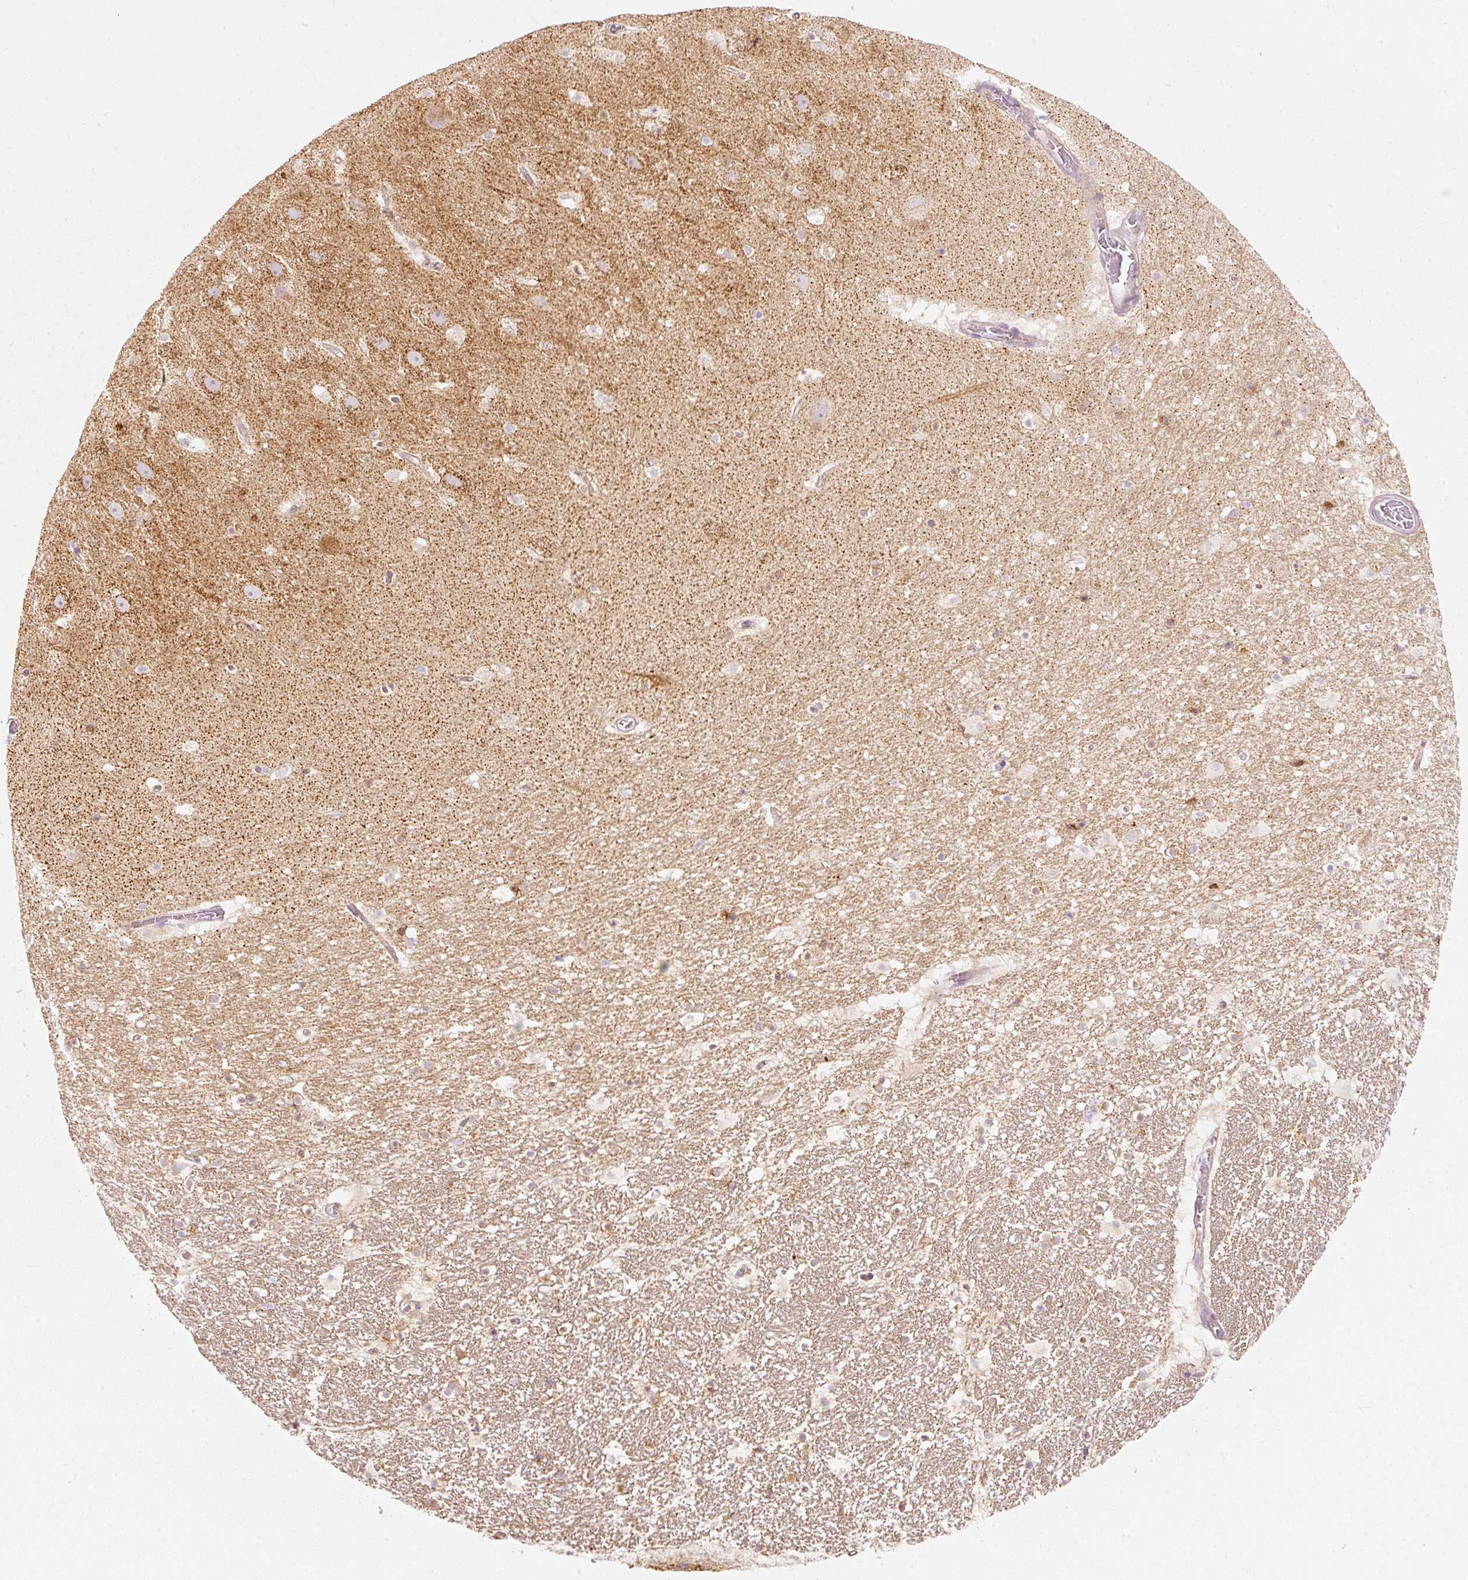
{"staining": {"intensity": "negative", "quantity": "none", "location": "none"}, "tissue": "hippocampus", "cell_type": "Glial cells", "image_type": "normal", "snomed": [{"axis": "morphology", "description": "Normal tissue, NOS"}, {"axis": "topography", "description": "Hippocampus"}], "caption": "Immunohistochemistry (IHC) histopathology image of benign hippocampus stained for a protein (brown), which exhibits no expression in glial cells.", "gene": "MTHFD2", "patient": {"sex": "male", "age": 37}}